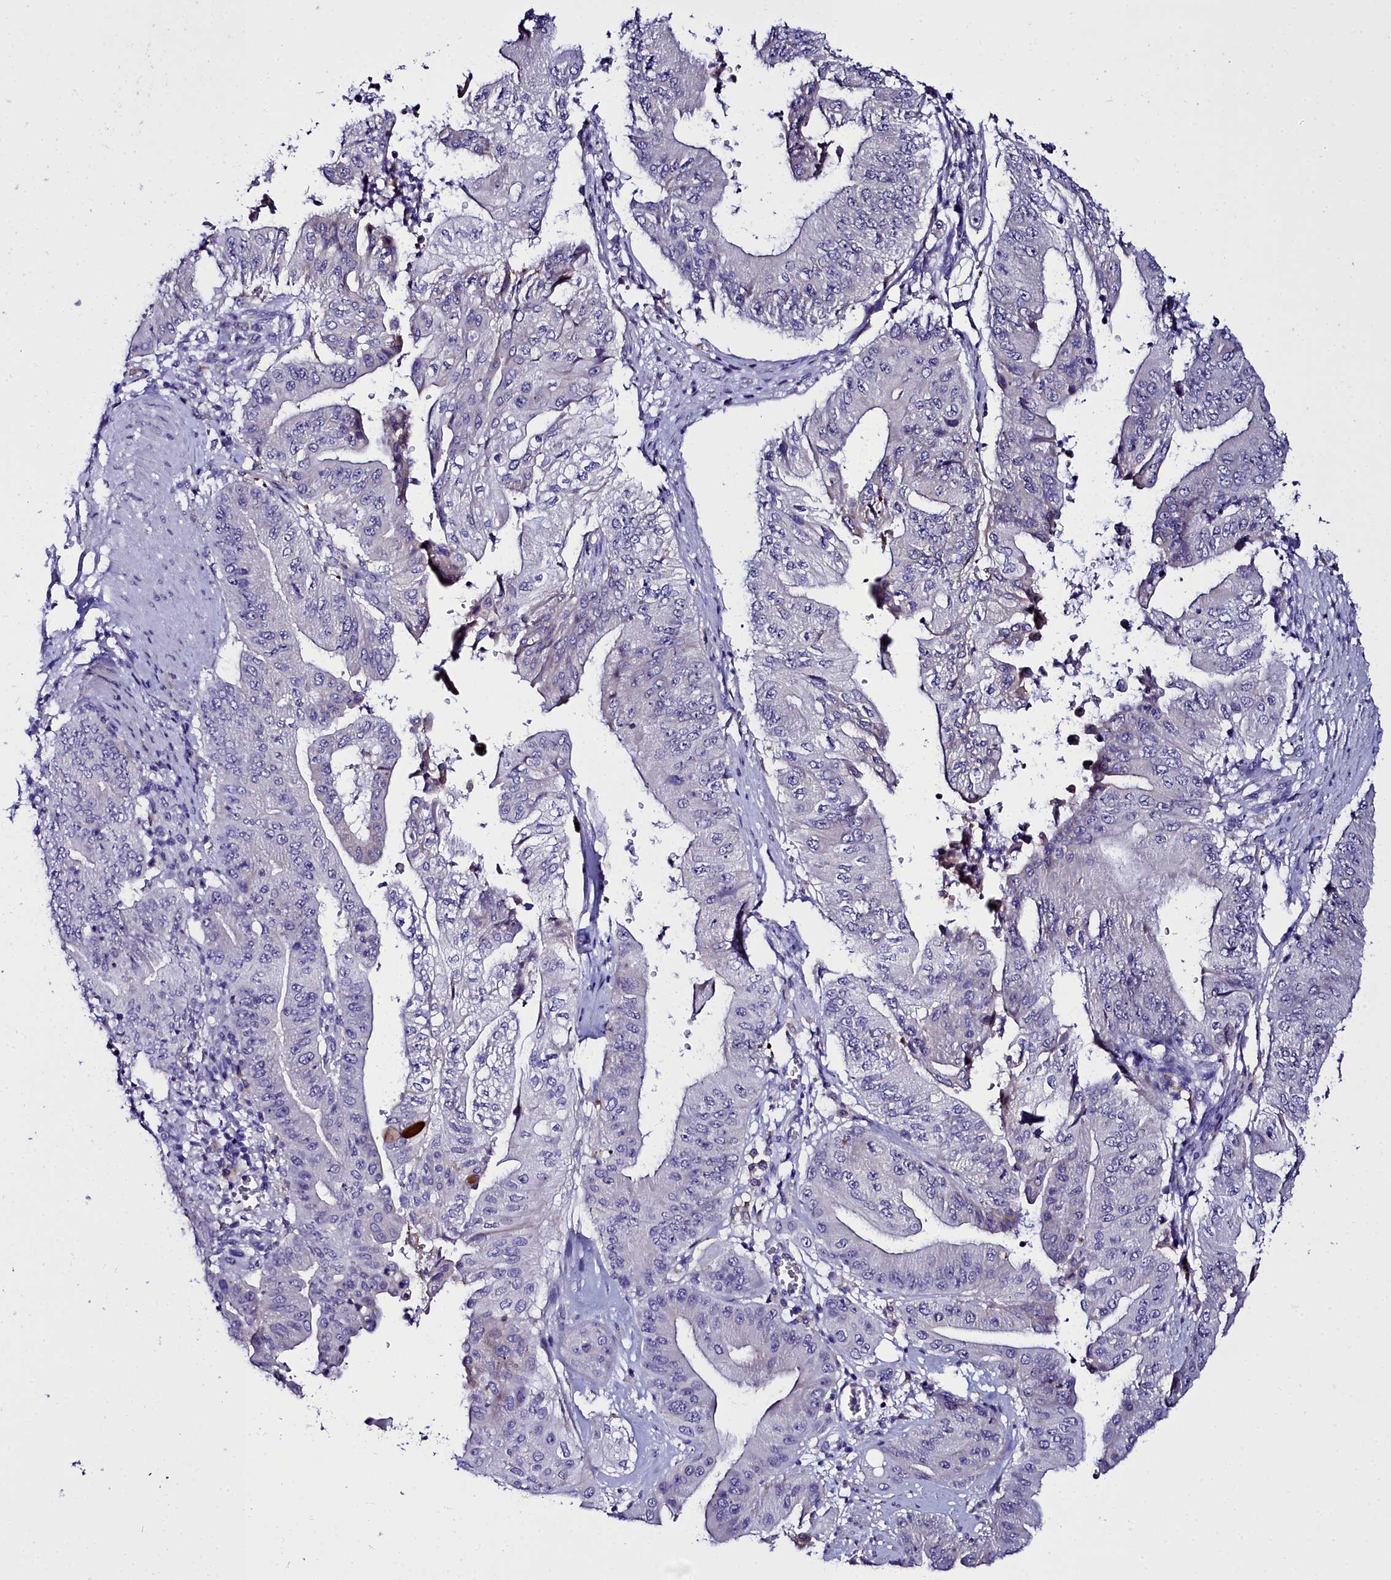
{"staining": {"intensity": "negative", "quantity": "none", "location": "none"}, "tissue": "pancreatic cancer", "cell_type": "Tumor cells", "image_type": "cancer", "snomed": [{"axis": "morphology", "description": "Adenocarcinoma, NOS"}, {"axis": "topography", "description": "Pancreas"}], "caption": "Immunohistochemistry (IHC) micrograph of human adenocarcinoma (pancreatic) stained for a protein (brown), which shows no positivity in tumor cells. (Immunohistochemistry (IHC), brightfield microscopy, high magnification).", "gene": "ELAPOR2", "patient": {"sex": "female", "age": 77}}